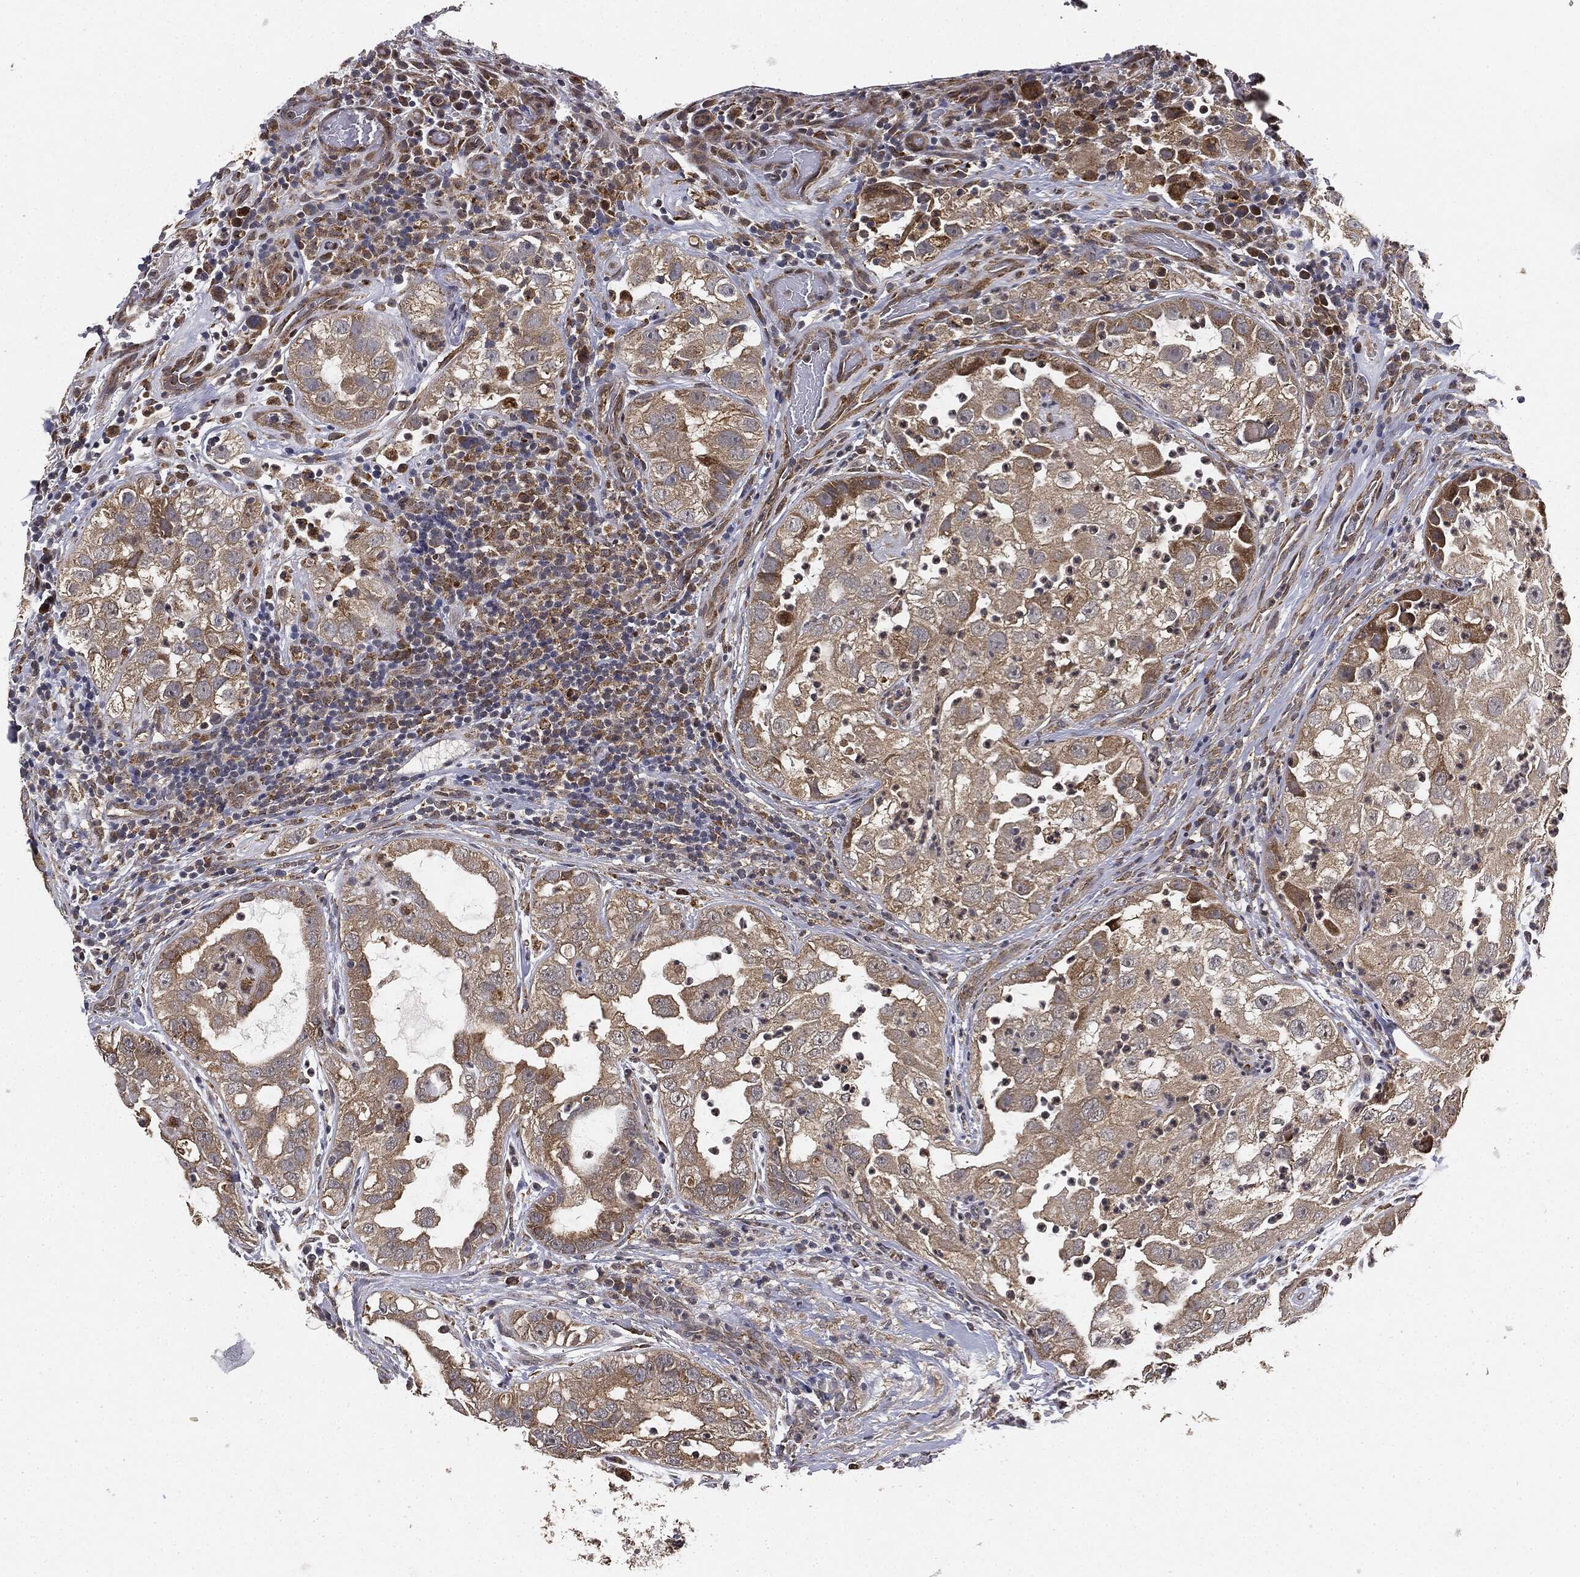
{"staining": {"intensity": "weak", "quantity": ">75%", "location": "cytoplasmic/membranous"}, "tissue": "urothelial cancer", "cell_type": "Tumor cells", "image_type": "cancer", "snomed": [{"axis": "morphology", "description": "Urothelial carcinoma, High grade"}, {"axis": "topography", "description": "Urinary bladder"}], "caption": "This histopathology image displays IHC staining of human urothelial cancer, with low weak cytoplasmic/membranous expression in about >75% of tumor cells.", "gene": "MIER2", "patient": {"sex": "female", "age": 41}}